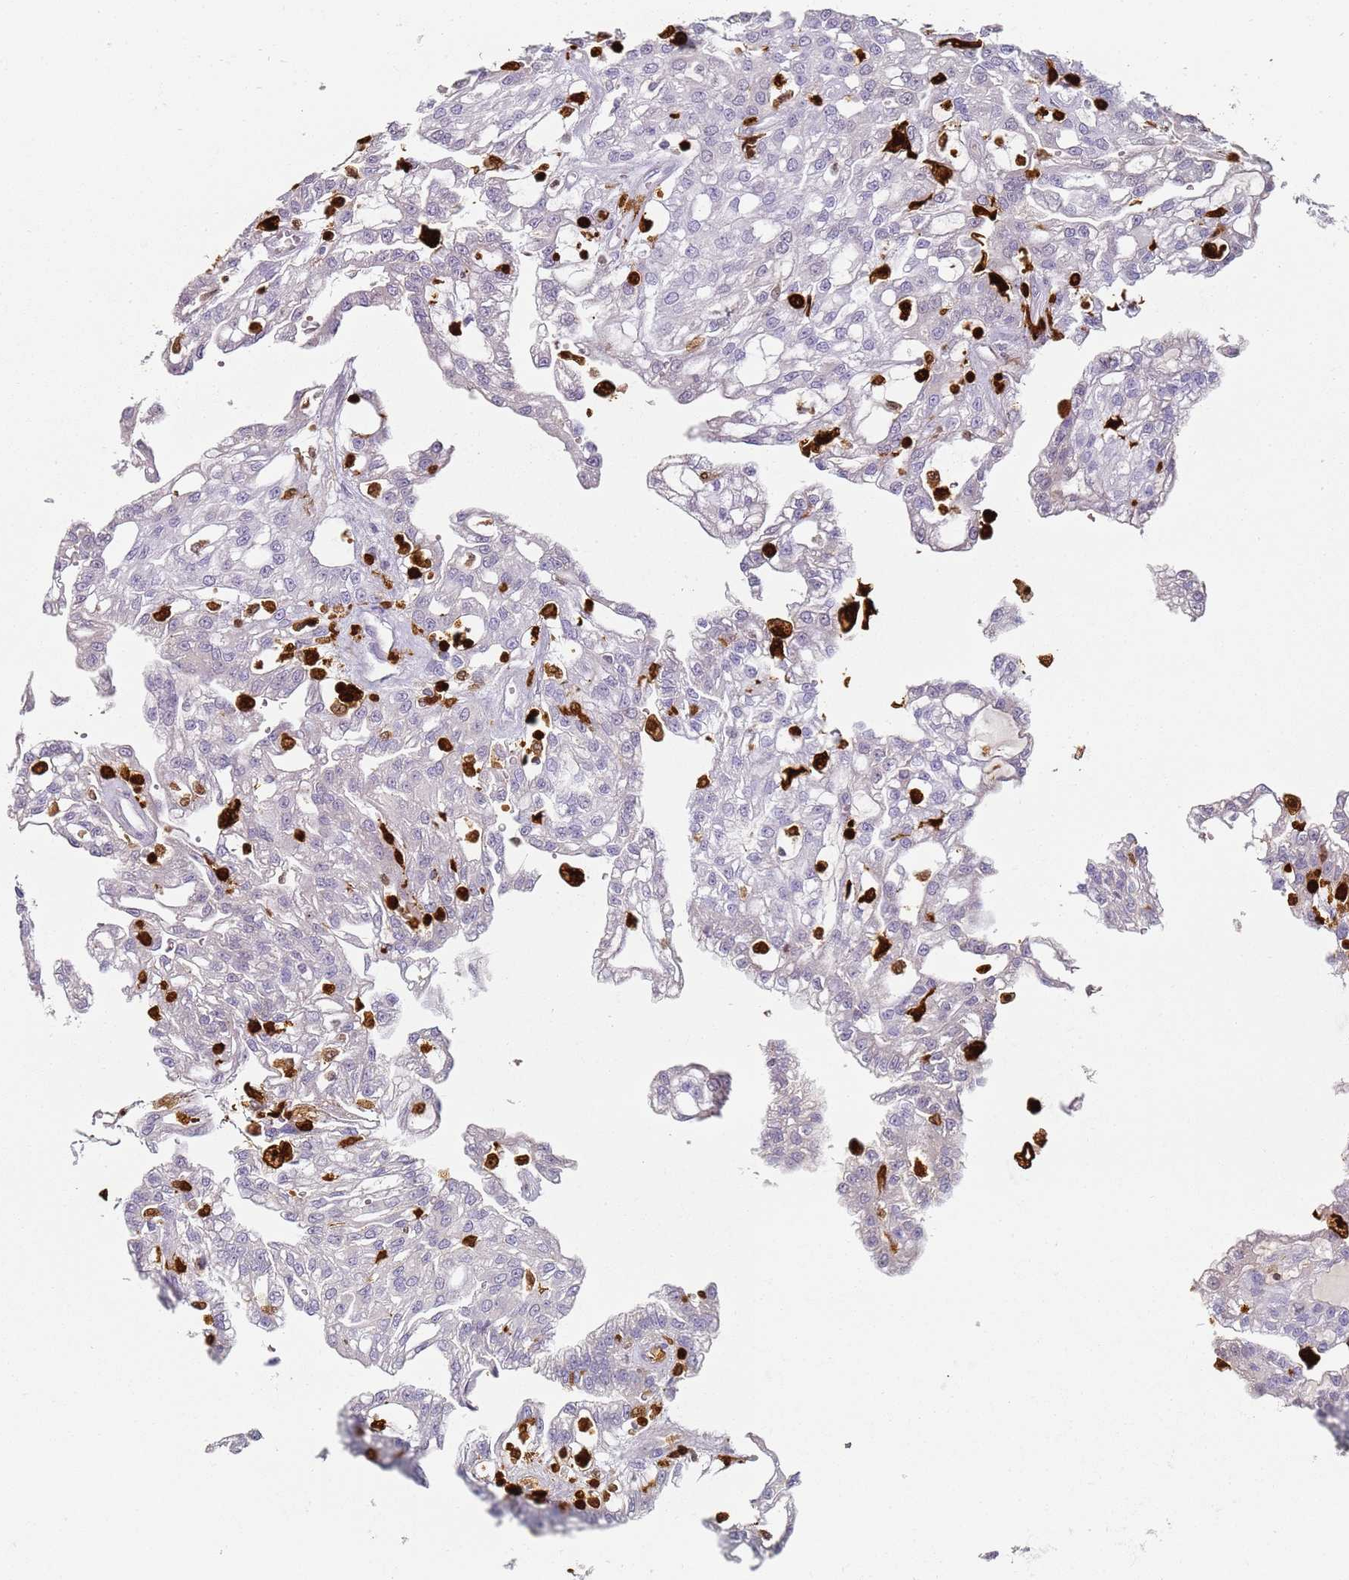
{"staining": {"intensity": "negative", "quantity": "none", "location": "none"}, "tissue": "renal cancer", "cell_type": "Tumor cells", "image_type": "cancer", "snomed": [{"axis": "morphology", "description": "Adenocarcinoma, NOS"}, {"axis": "topography", "description": "Kidney"}], "caption": "This is an immunohistochemistry micrograph of adenocarcinoma (renal). There is no expression in tumor cells.", "gene": "S100A4", "patient": {"sex": "male", "age": 63}}